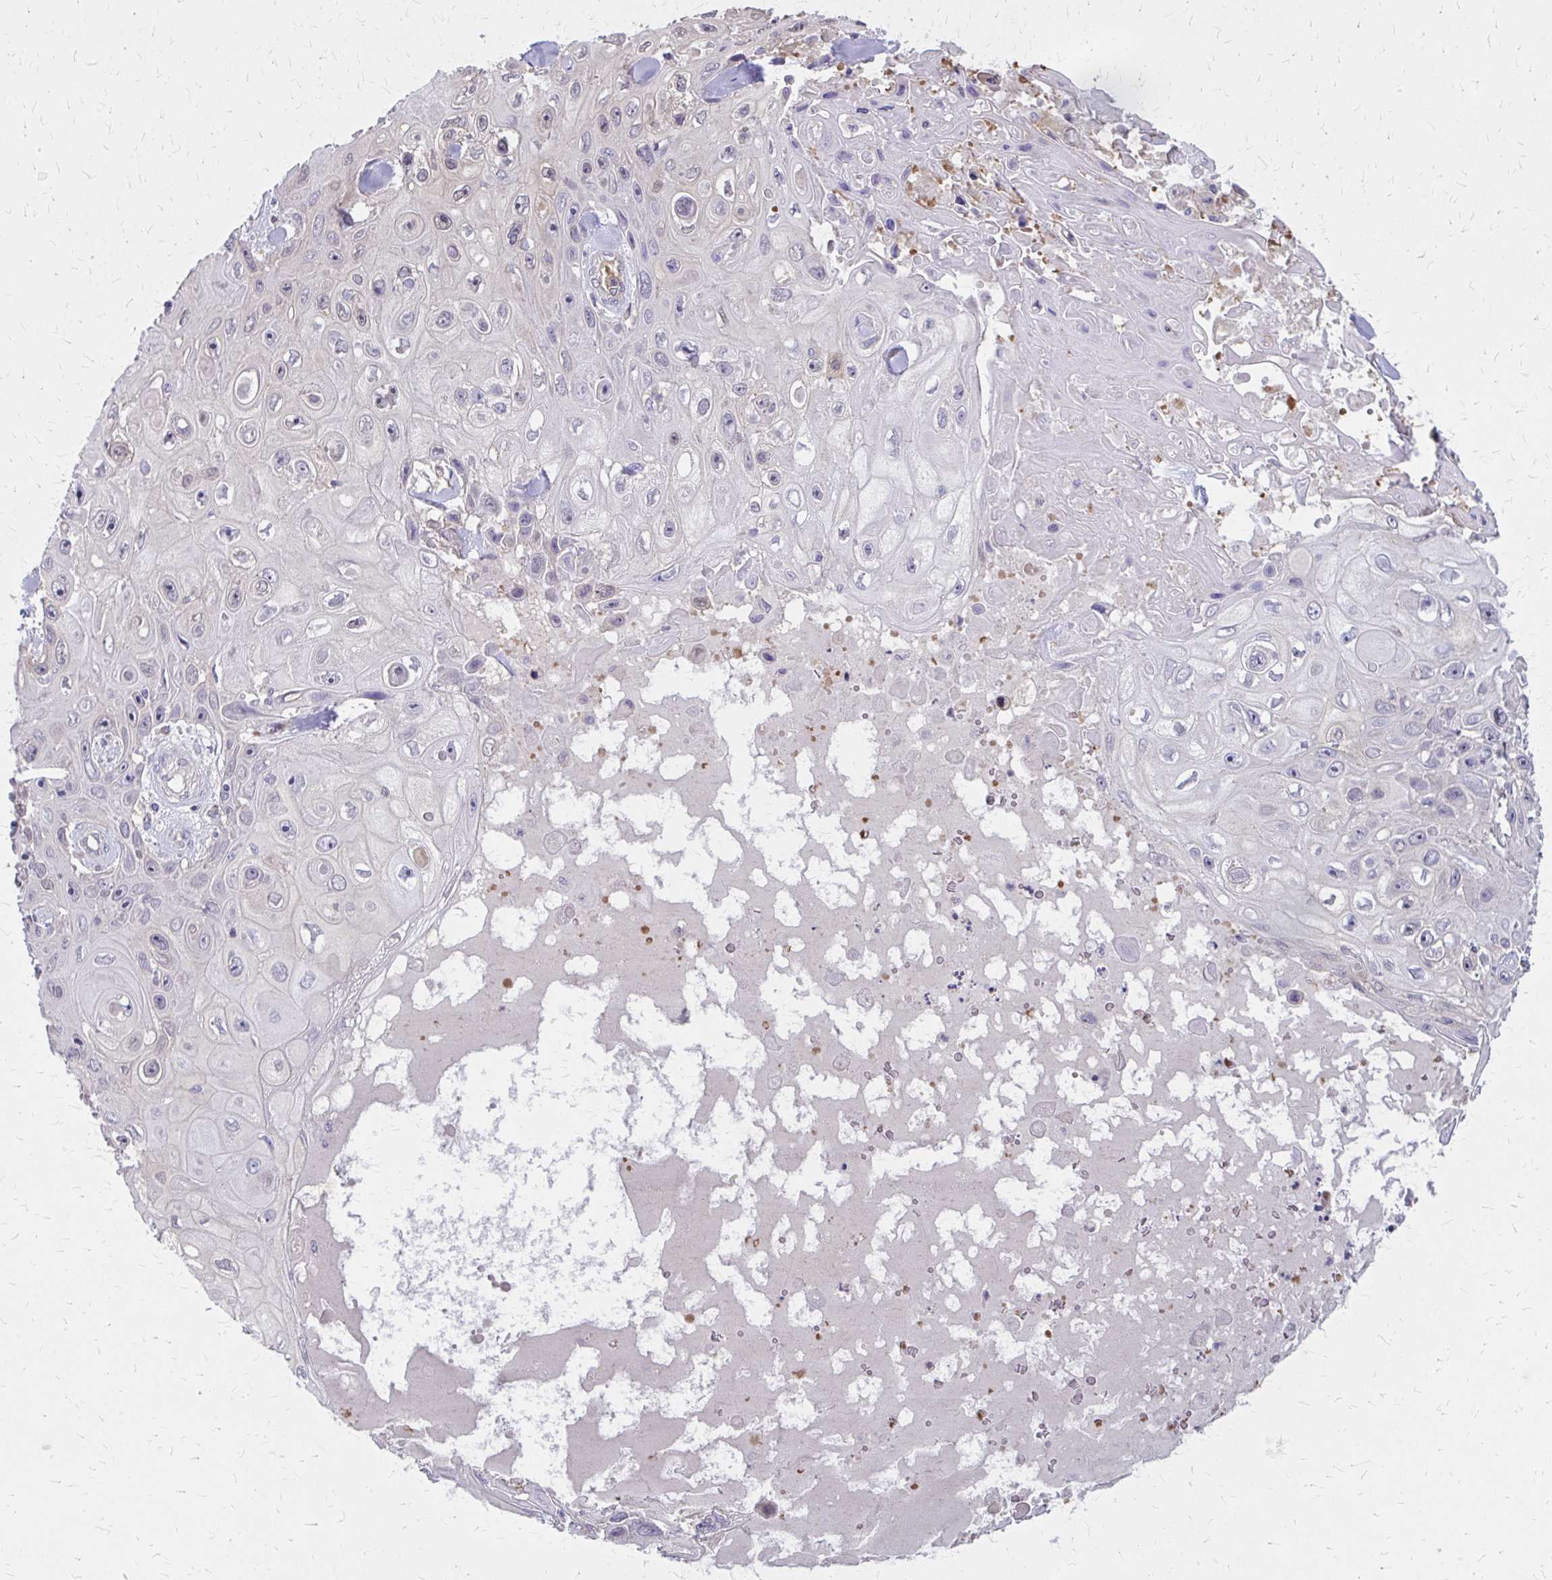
{"staining": {"intensity": "weak", "quantity": "<25%", "location": "nuclear"}, "tissue": "skin cancer", "cell_type": "Tumor cells", "image_type": "cancer", "snomed": [{"axis": "morphology", "description": "Squamous cell carcinoma, NOS"}, {"axis": "topography", "description": "Skin"}], "caption": "Skin cancer (squamous cell carcinoma) stained for a protein using IHC demonstrates no expression tumor cells.", "gene": "IFI44L", "patient": {"sex": "male", "age": 82}}